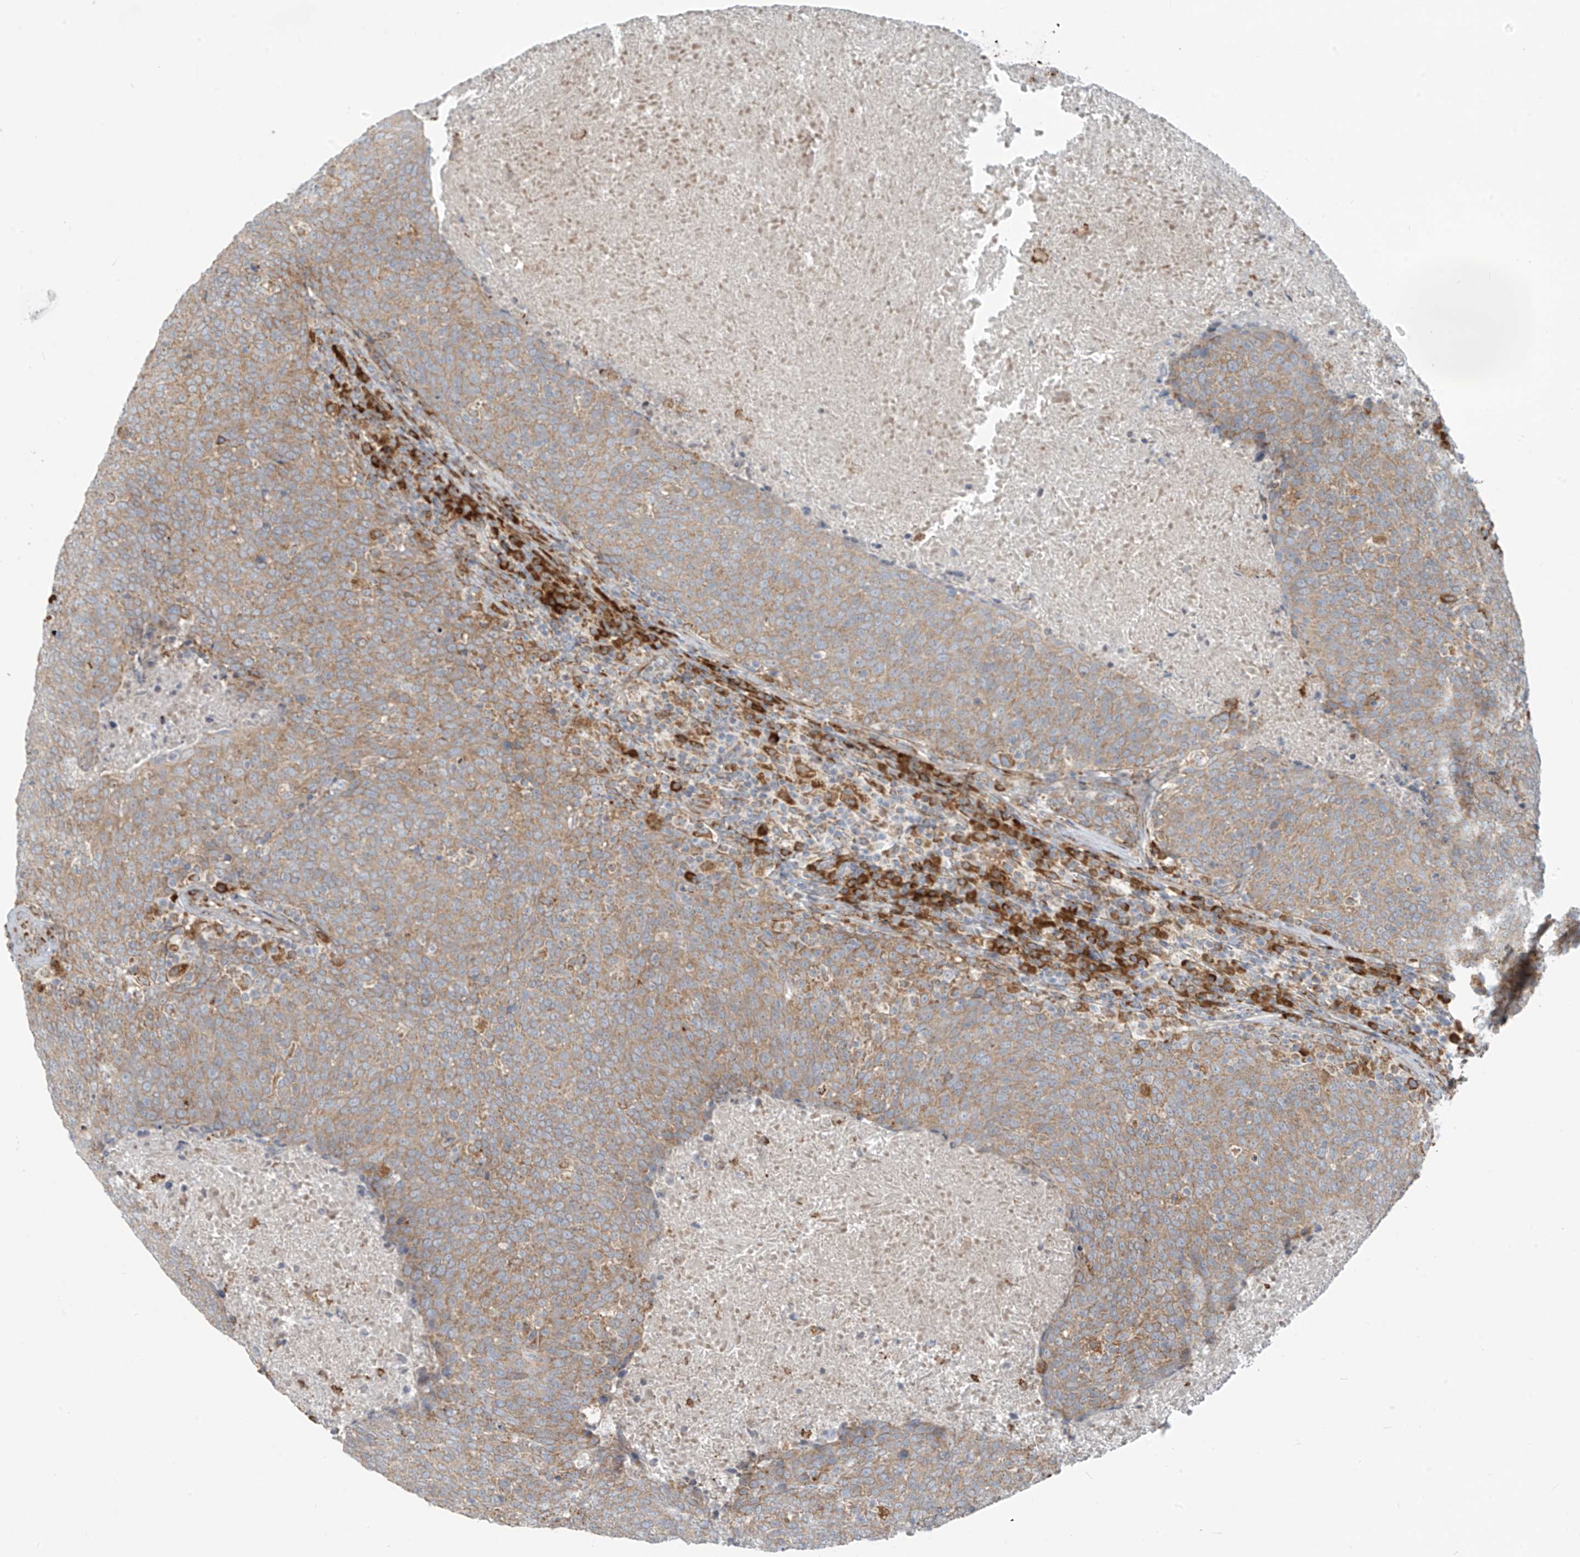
{"staining": {"intensity": "weak", "quantity": ">75%", "location": "cytoplasmic/membranous"}, "tissue": "head and neck cancer", "cell_type": "Tumor cells", "image_type": "cancer", "snomed": [{"axis": "morphology", "description": "Squamous cell carcinoma, NOS"}, {"axis": "morphology", "description": "Squamous cell carcinoma, metastatic, NOS"}, {"axis": "topography", "description": "Lymph node"}, {"axis": "topography", "description": "Head-Neck"}], "caption": "Metastatic squamous cell carcinoma (head and neck) stained with a brown dye shows weak cytoplasmic/membranous positive expression in about >75% of tumor cells.", "gene": "KATNIP", "patient": {"sex": "male", "age": 62}}